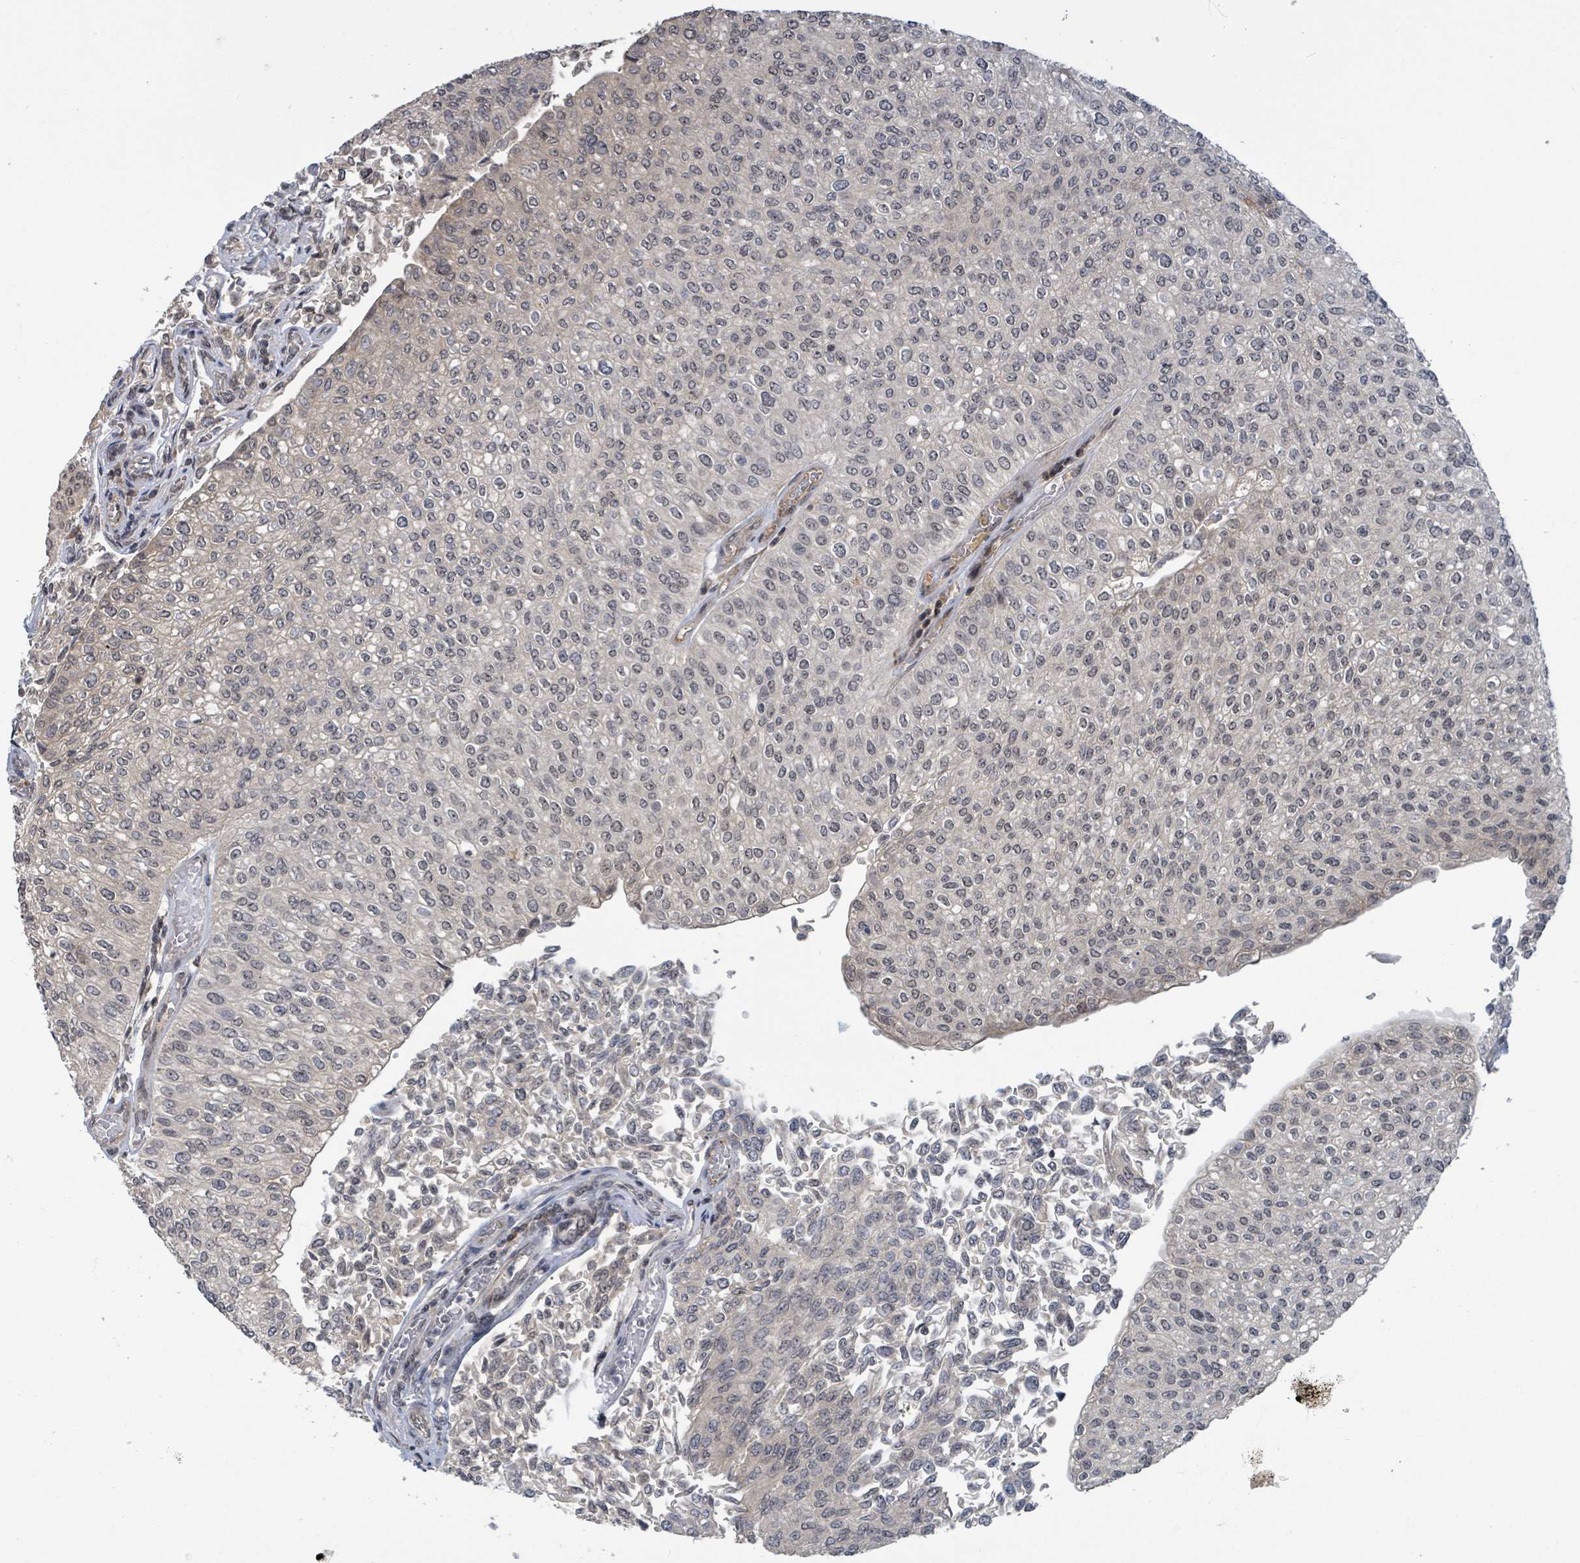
{"staining": {"intensity": "weak", "quantity": "<25%", "location": "nuclear"}, "tissue": "urothelial cancer", "cell_type": "Tumor cells", "image_type": "cancer", "snomed": [{"axis": "morphology", "description": "Urothelial carcinoma, NOS"}, {"axis": "topography", "description": "Urinary bladder"}], "caption": "DAB (3,3'-diaminobenzidine) immunohistochemical staining of urothelial cancer shows no significant positivity in tumor cells.", "gene": "ZBTB14", "patient": {"sex": "male", "age": 59}}